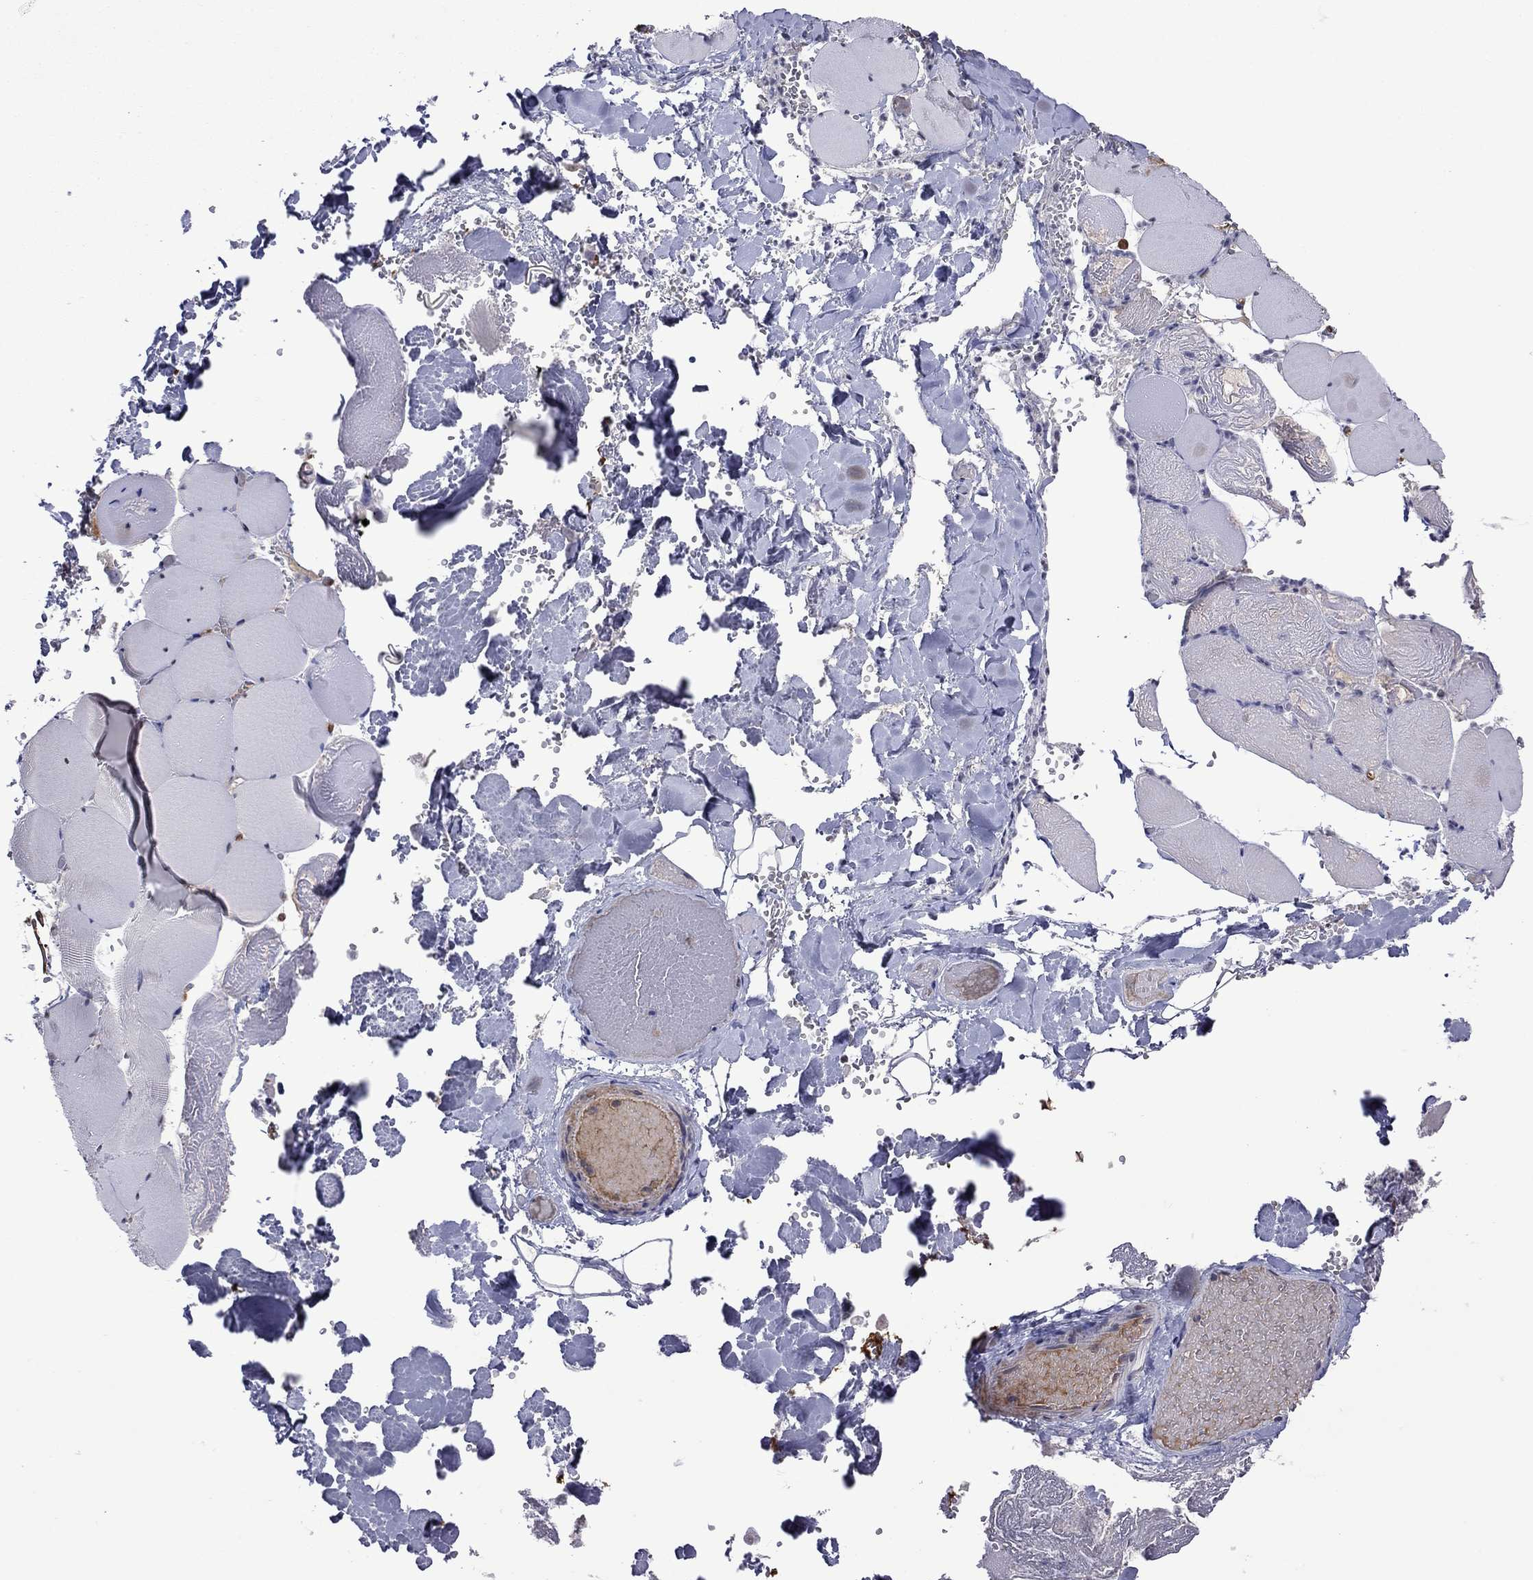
{"staining": {"intensity": "negative", "quantity": "none", "location": "none"}, "tissue": "skeletal muscle", "cell_type": "Myocytes", "image_type": "normal", "snomed": [{"axis": "morphology", "description": "Normal tissue, NOS"}, {"axis": "morphology", "description": "Malignant melanoma, Metastatic site"}, {"axis": "topography", "description": "Skeletal muscle"}], "caption": "An IHC micrograph of normal skeletal muscle is shown. There is no staining in myocytes of skeletal muscle.", "gene": "APOA2", "patient": {"sex": "male", "age": 50}}